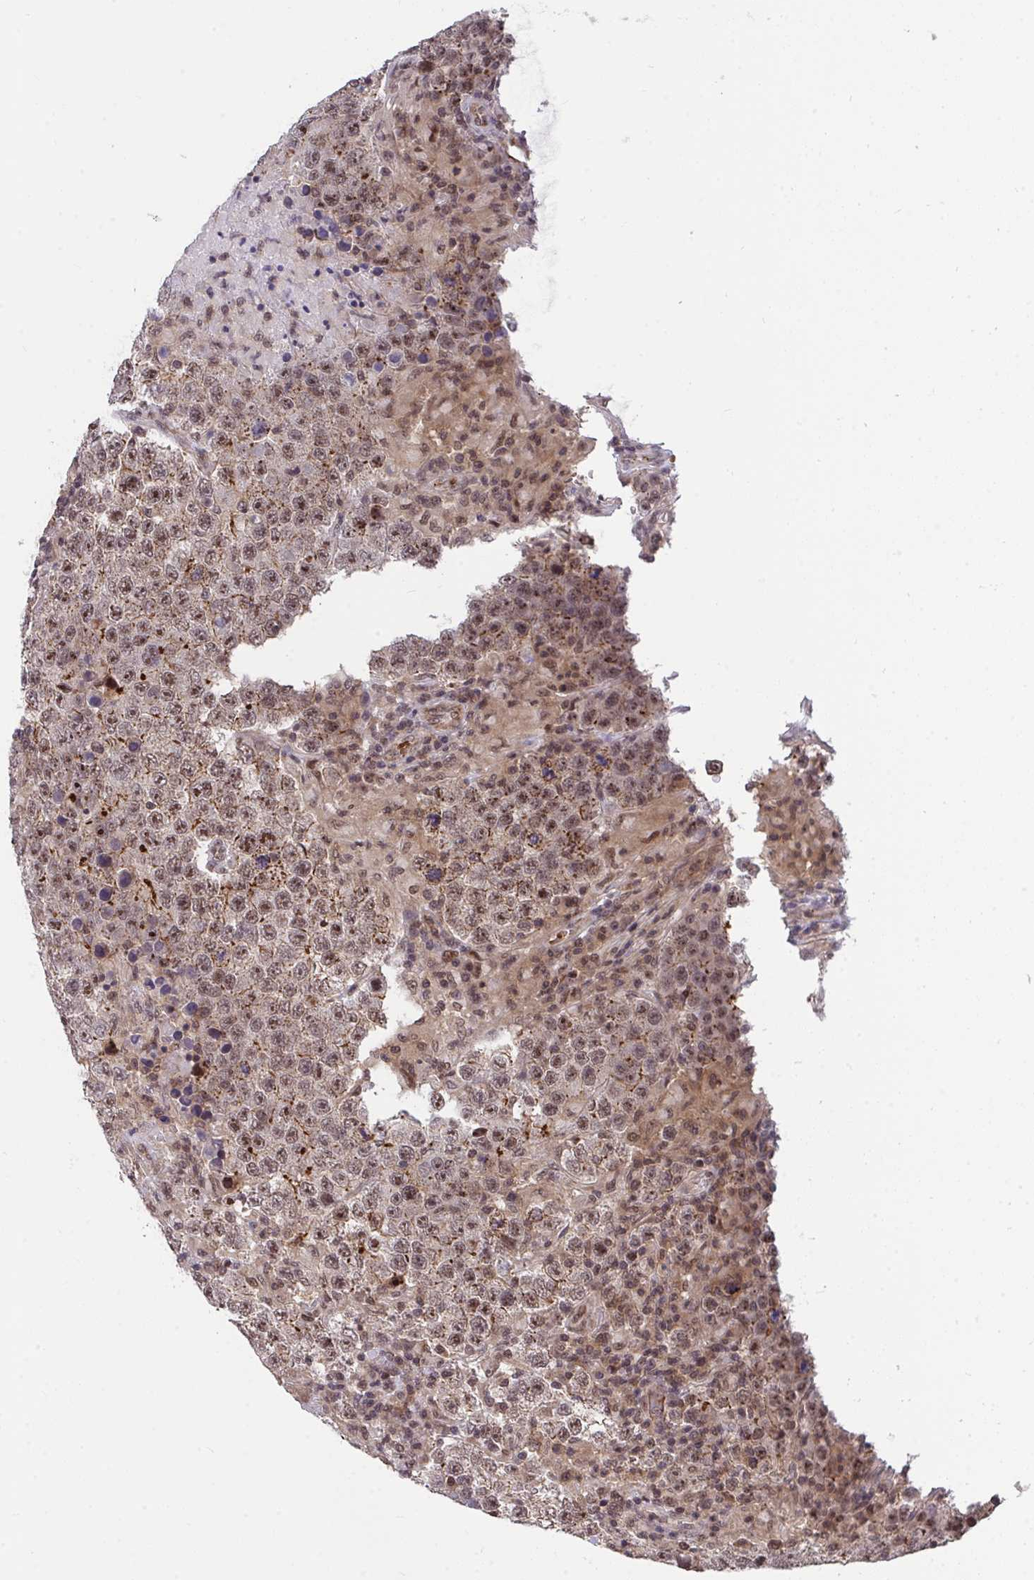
{"staining": {"intensity": "moderate", "quantity": ">75%", "location": "cytoplasmic/membranous,nuclear"}, "tissue": "testis cancer", "cell_type": "Tumor cells", "image_type": "cancer", "snomed": [{"axis": "morphology", "description": "Normal tissue, NOS"}, {"axis": "morphology", "description": "Urothelial carcinoma, High grade"}, {"axis": "morphology", "description": "Seminoma, NOS"}, {"axis": "morphology", "description": "Carcinoma, Embryonal, NOS"}, {"axis": "topography", "description": "Urinary bladder"}, {"axis": "topography", "description": "Testis"}], "caption": "Immunohistochemical staining of human seminoma (testis) exhibits moderate cytoplasmic/membranous and nuclear protein positivity in approximately >75% of tumor cells.", "gene": "PPP1CA", "patient": {"sex": "male", "age": 41}}